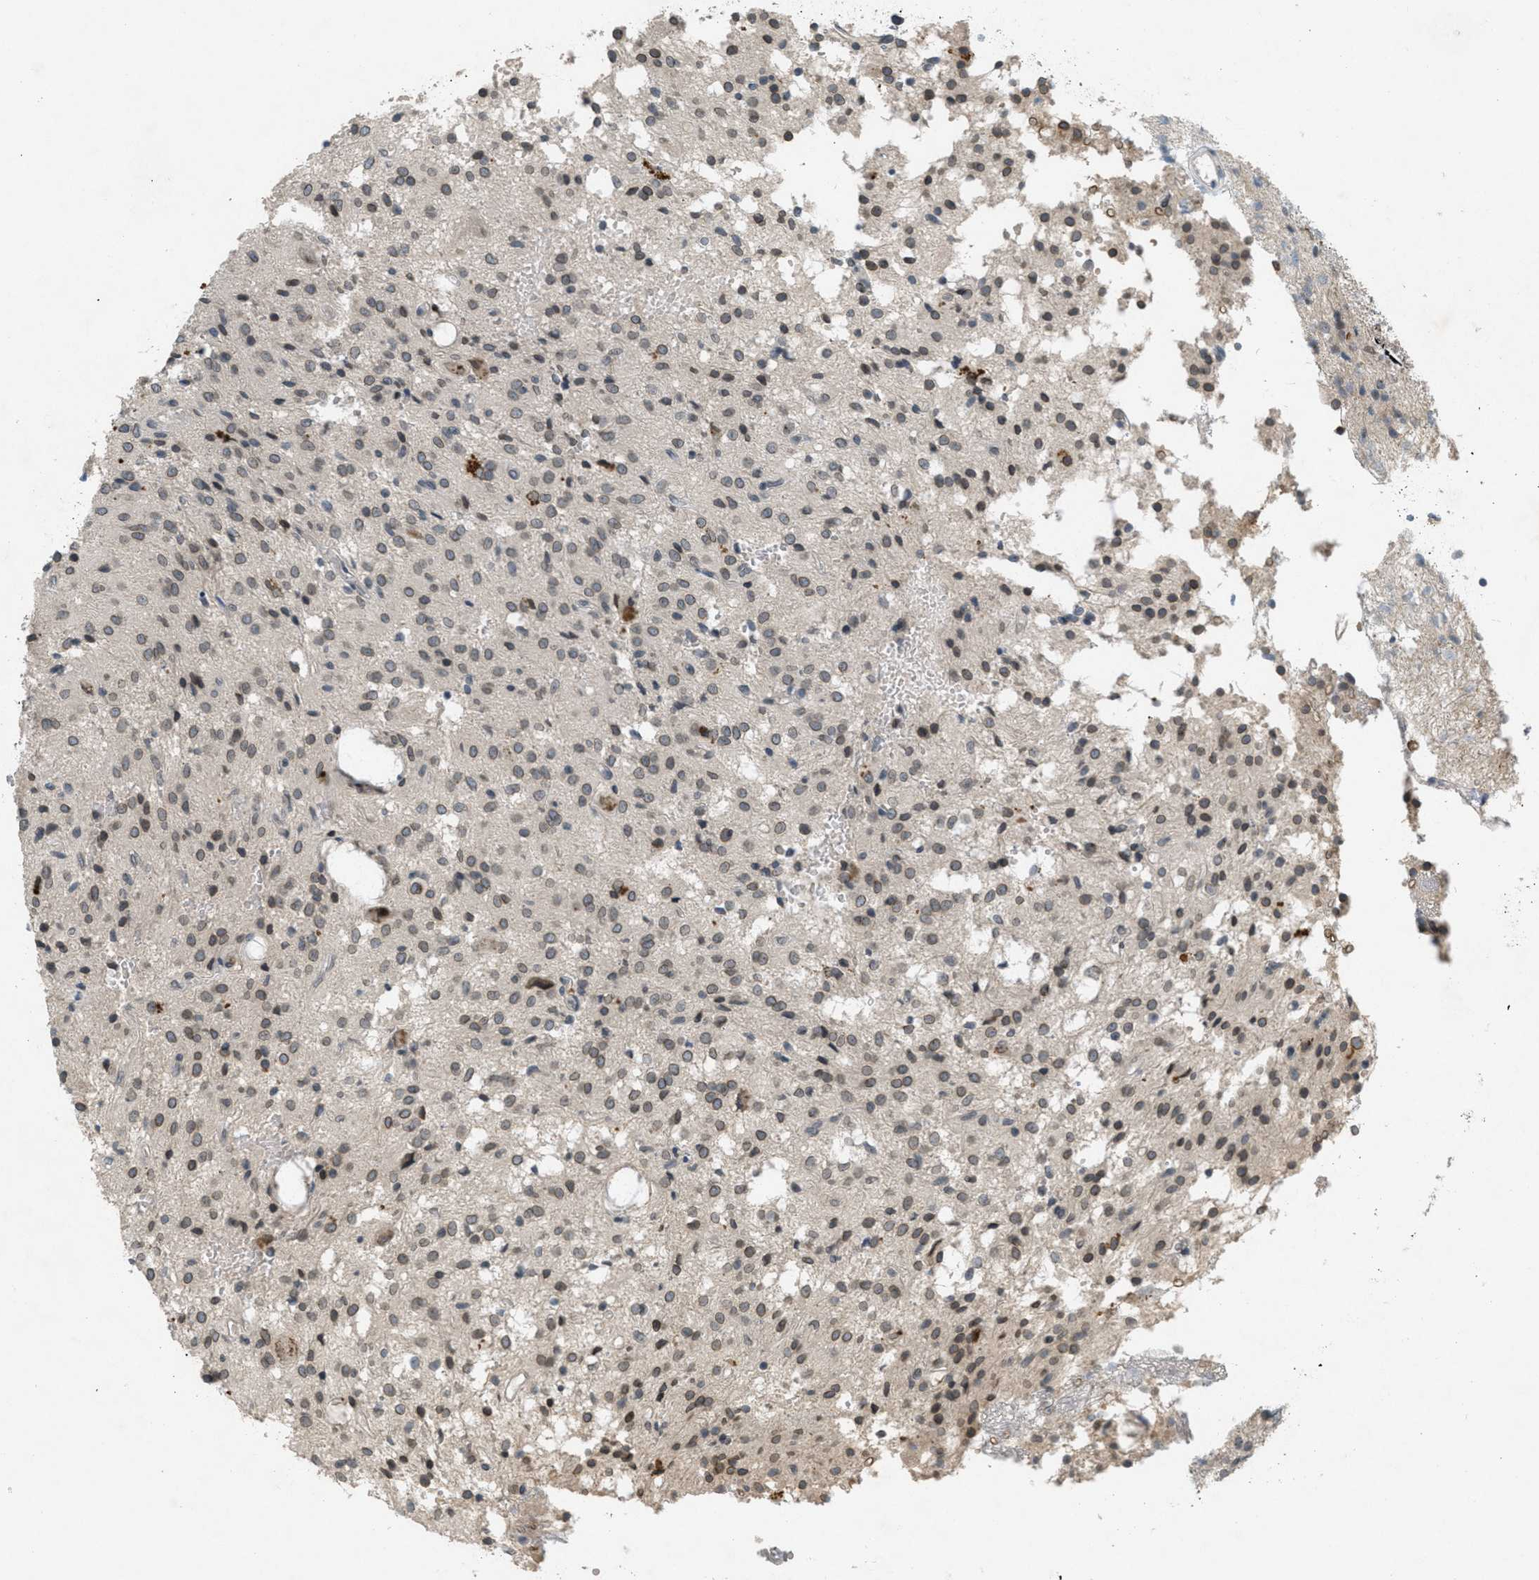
{"staining": {"intensity": "moderate", "quantity": ">75%", "location": "cytoplasmic/membranous,nuclear"}, "tissue": "glioma", "cell_type": "Tumor cells", "image_type": "cancer", "snomed": [{"axis": "morphology", "description": "Glioma, malignant, High grade"}, {"axis": "topography", "description": "Brain"}], "caption": "Immunohistochemistry (IHC) (DAB) staining of glioma exhibits moderate cytoplasmic/membranous and nuclear protein expression in about >75% of tumor cells.", "gene": "ABHD6", "patient": {"sex": "female", "age": 59}}